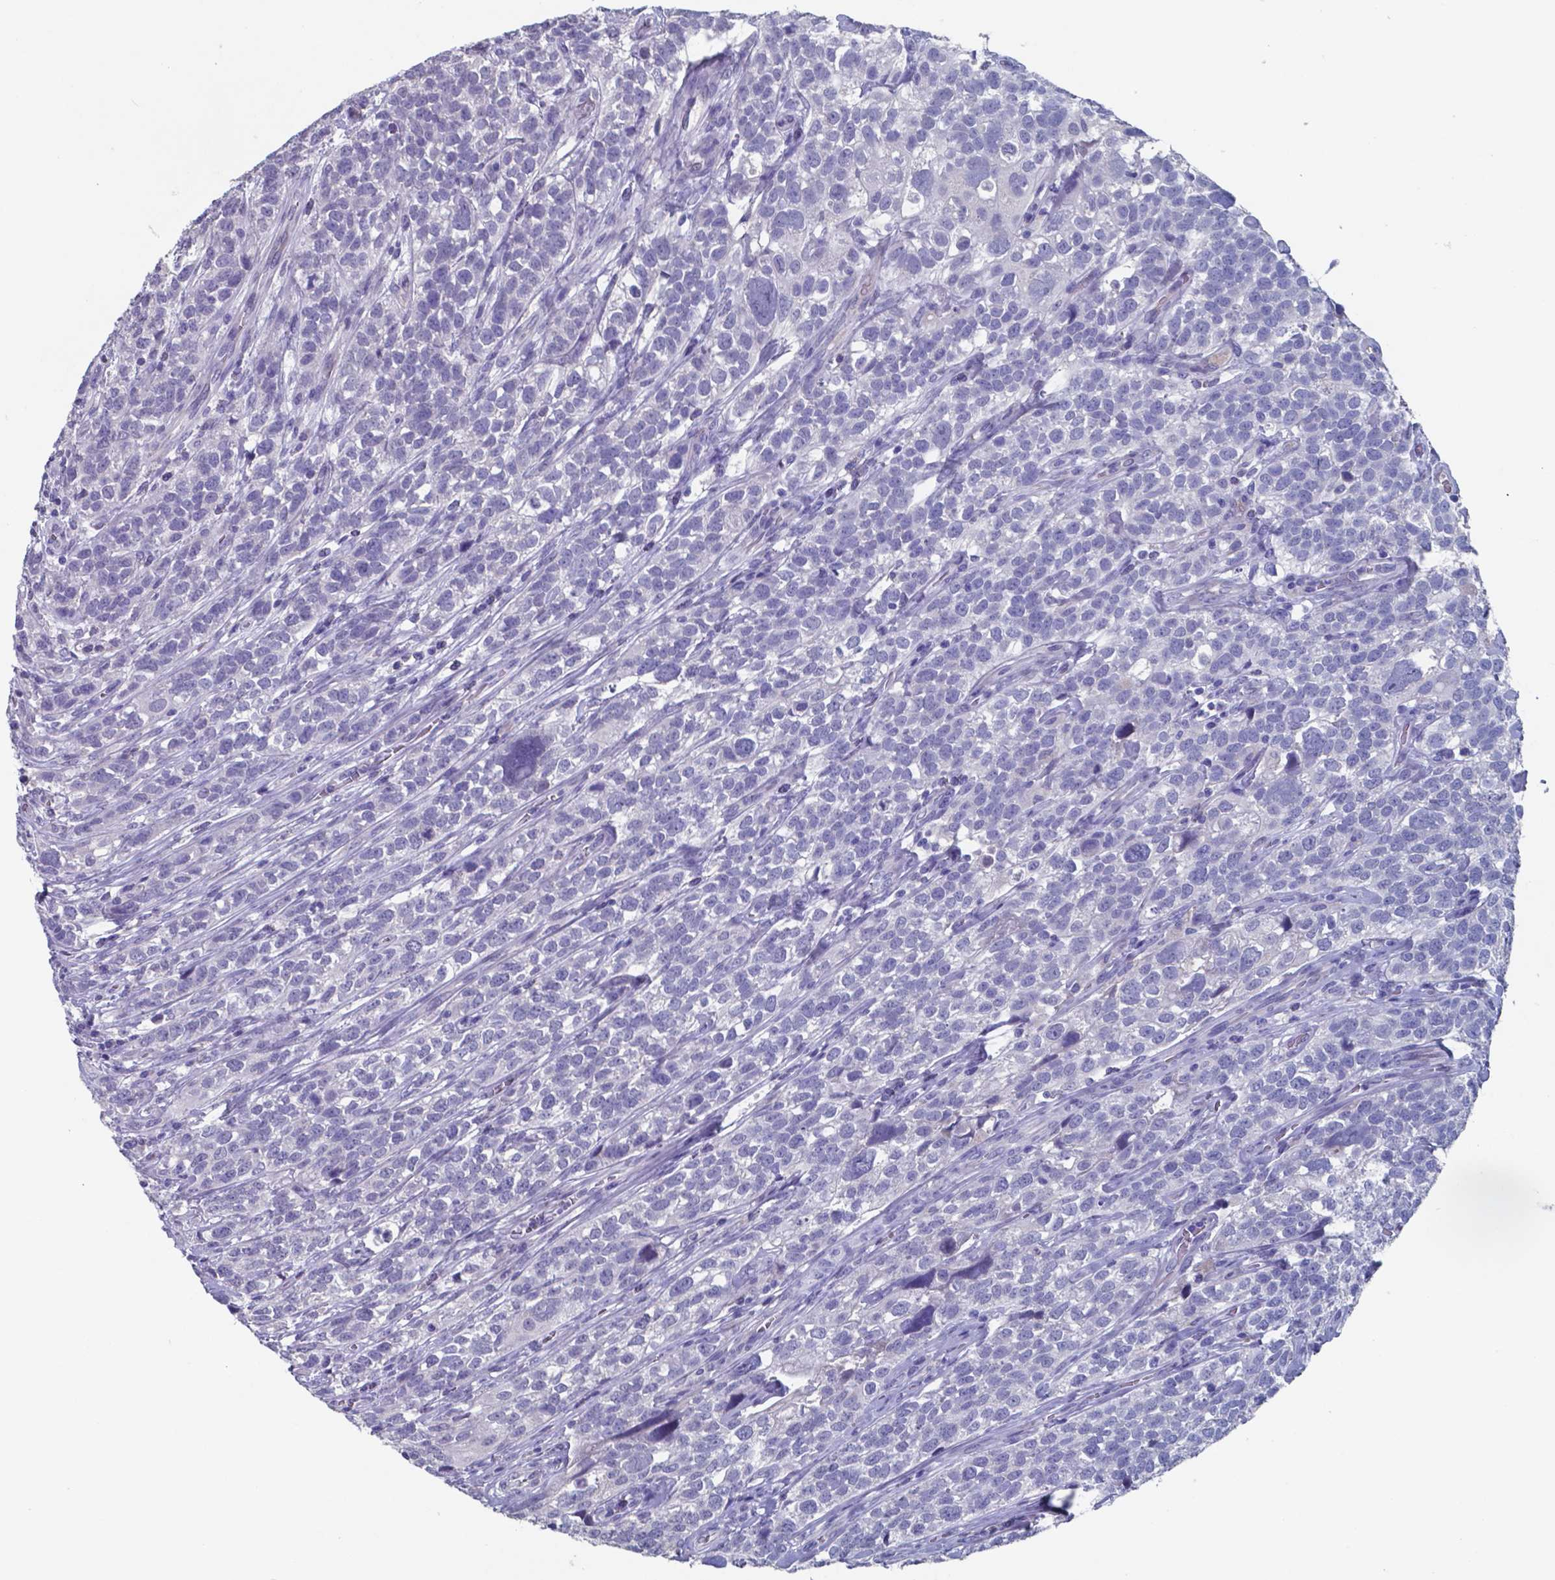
{"staining": {"intensity": "negative", "quantity": "none", "location": "none"}, "tissue": "urothelial cancer", "cell_type": "Tumor cells", "image_type": "cancer", "snomed": [{"axis": "morphology", "description": "Urothelial carcinoma, High grade"}, {"axis": "topography", "description": "Urinary bladder"}], "caption": "Urothelial carcinoma (high-grade) was stained to show a protein in brown. There is no significant staining in tumor cells.", "gene": "TTR", "patient": {"sex": "female", "age": 58}}